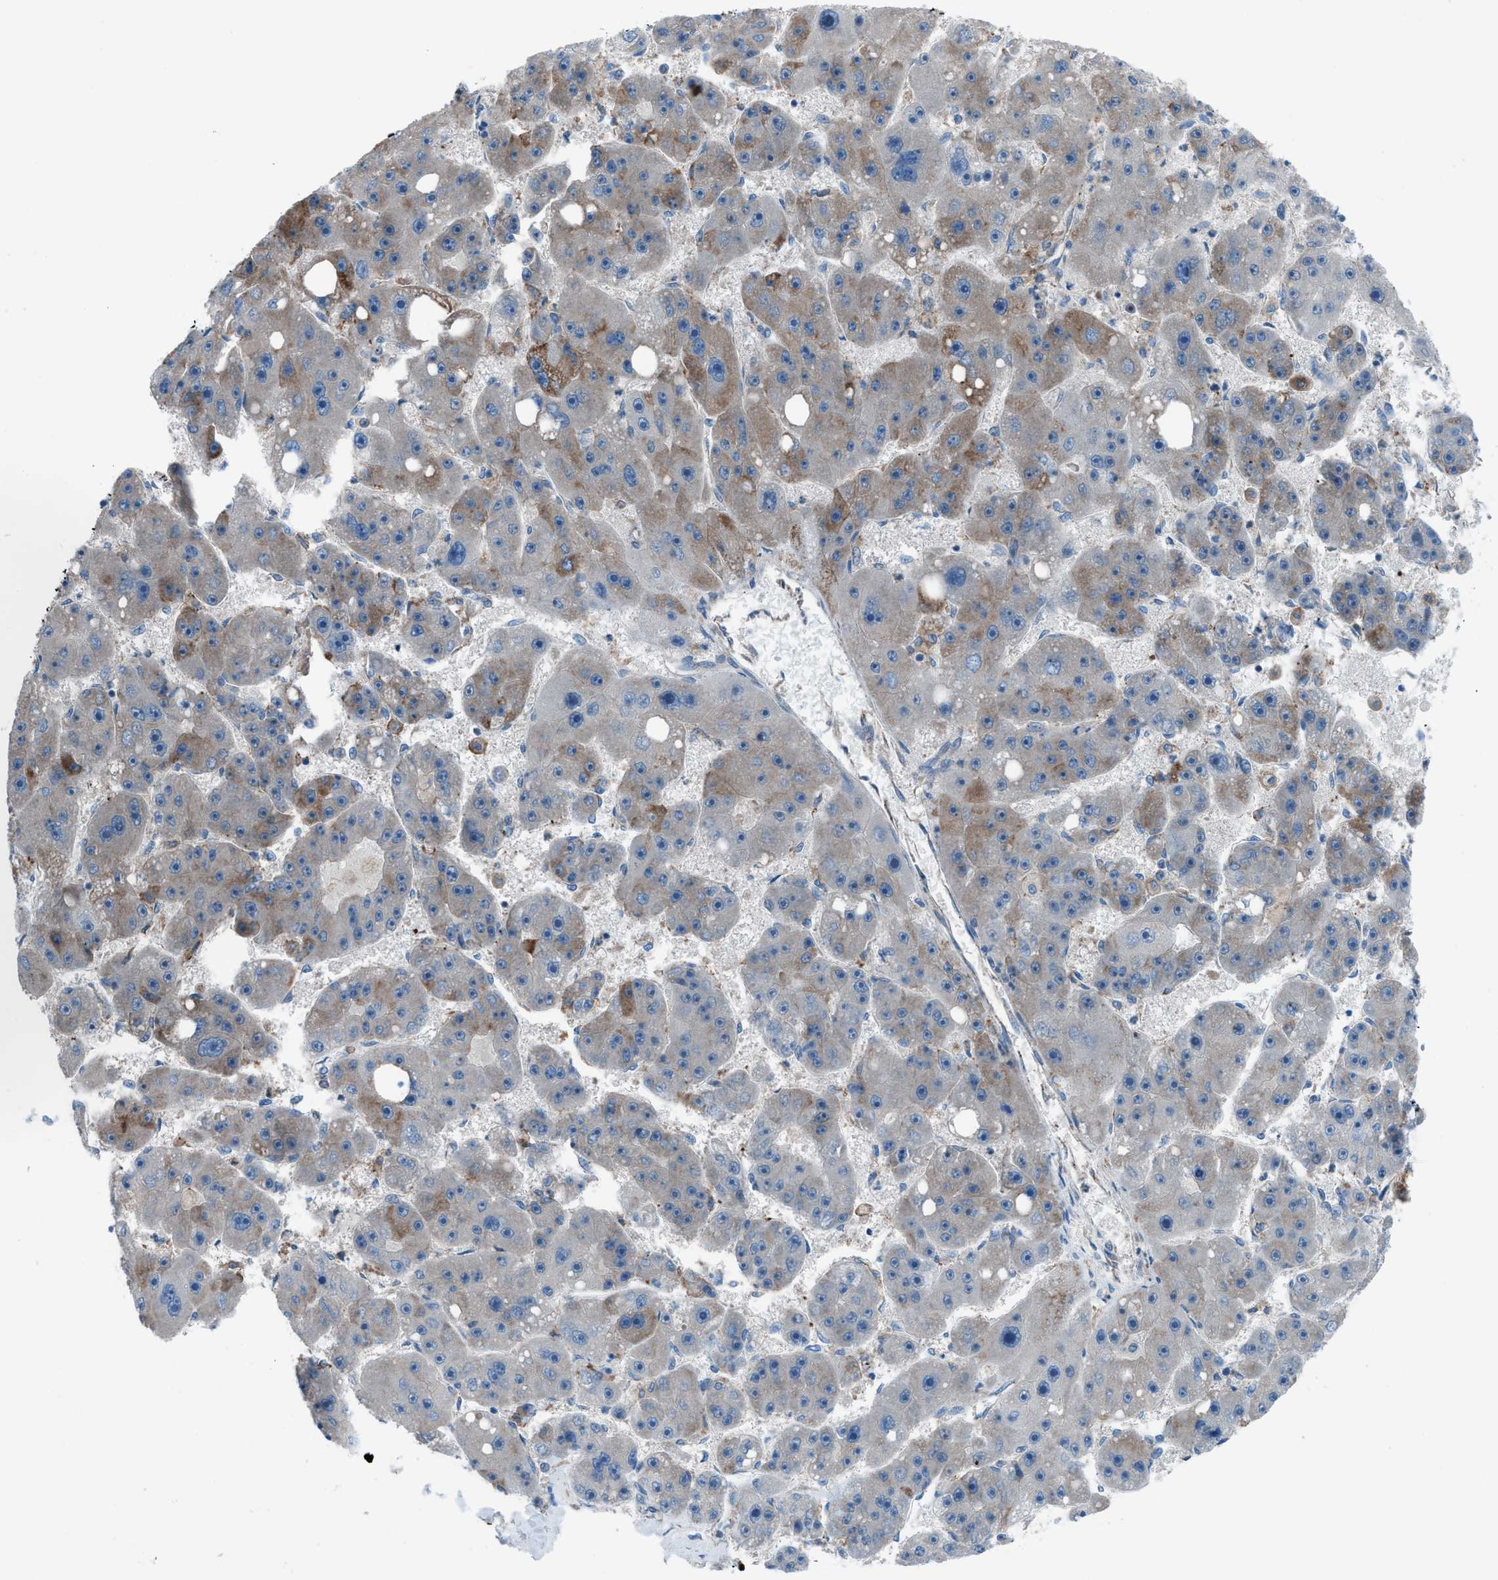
{"staining": {"intensity": "moderate", "quantity": "25%-75%", "location": "cytoplasmic/membranous"}, "tissue": "liver cancer", "cell_type": "Tumor cells", "image_type": "cancer", "snomed": [{"axis": "morphology", "description": "Carcinoma, Hepatocellular, NOS"}, {"axis": "topography", "description": "Liver"}], "caption": "Immunohistochemistry image of neoplastic tissue: human liver hepatocellular carcinoma stained using IHC shows medium levels of moderate protein expression localized specifically in the cytoplasmic/membranous of tumor cells, appearing as a cytoplasmic/membranous brown color.", "gene": "HEG1", "patient": {"sex": "female", "age": 61}}